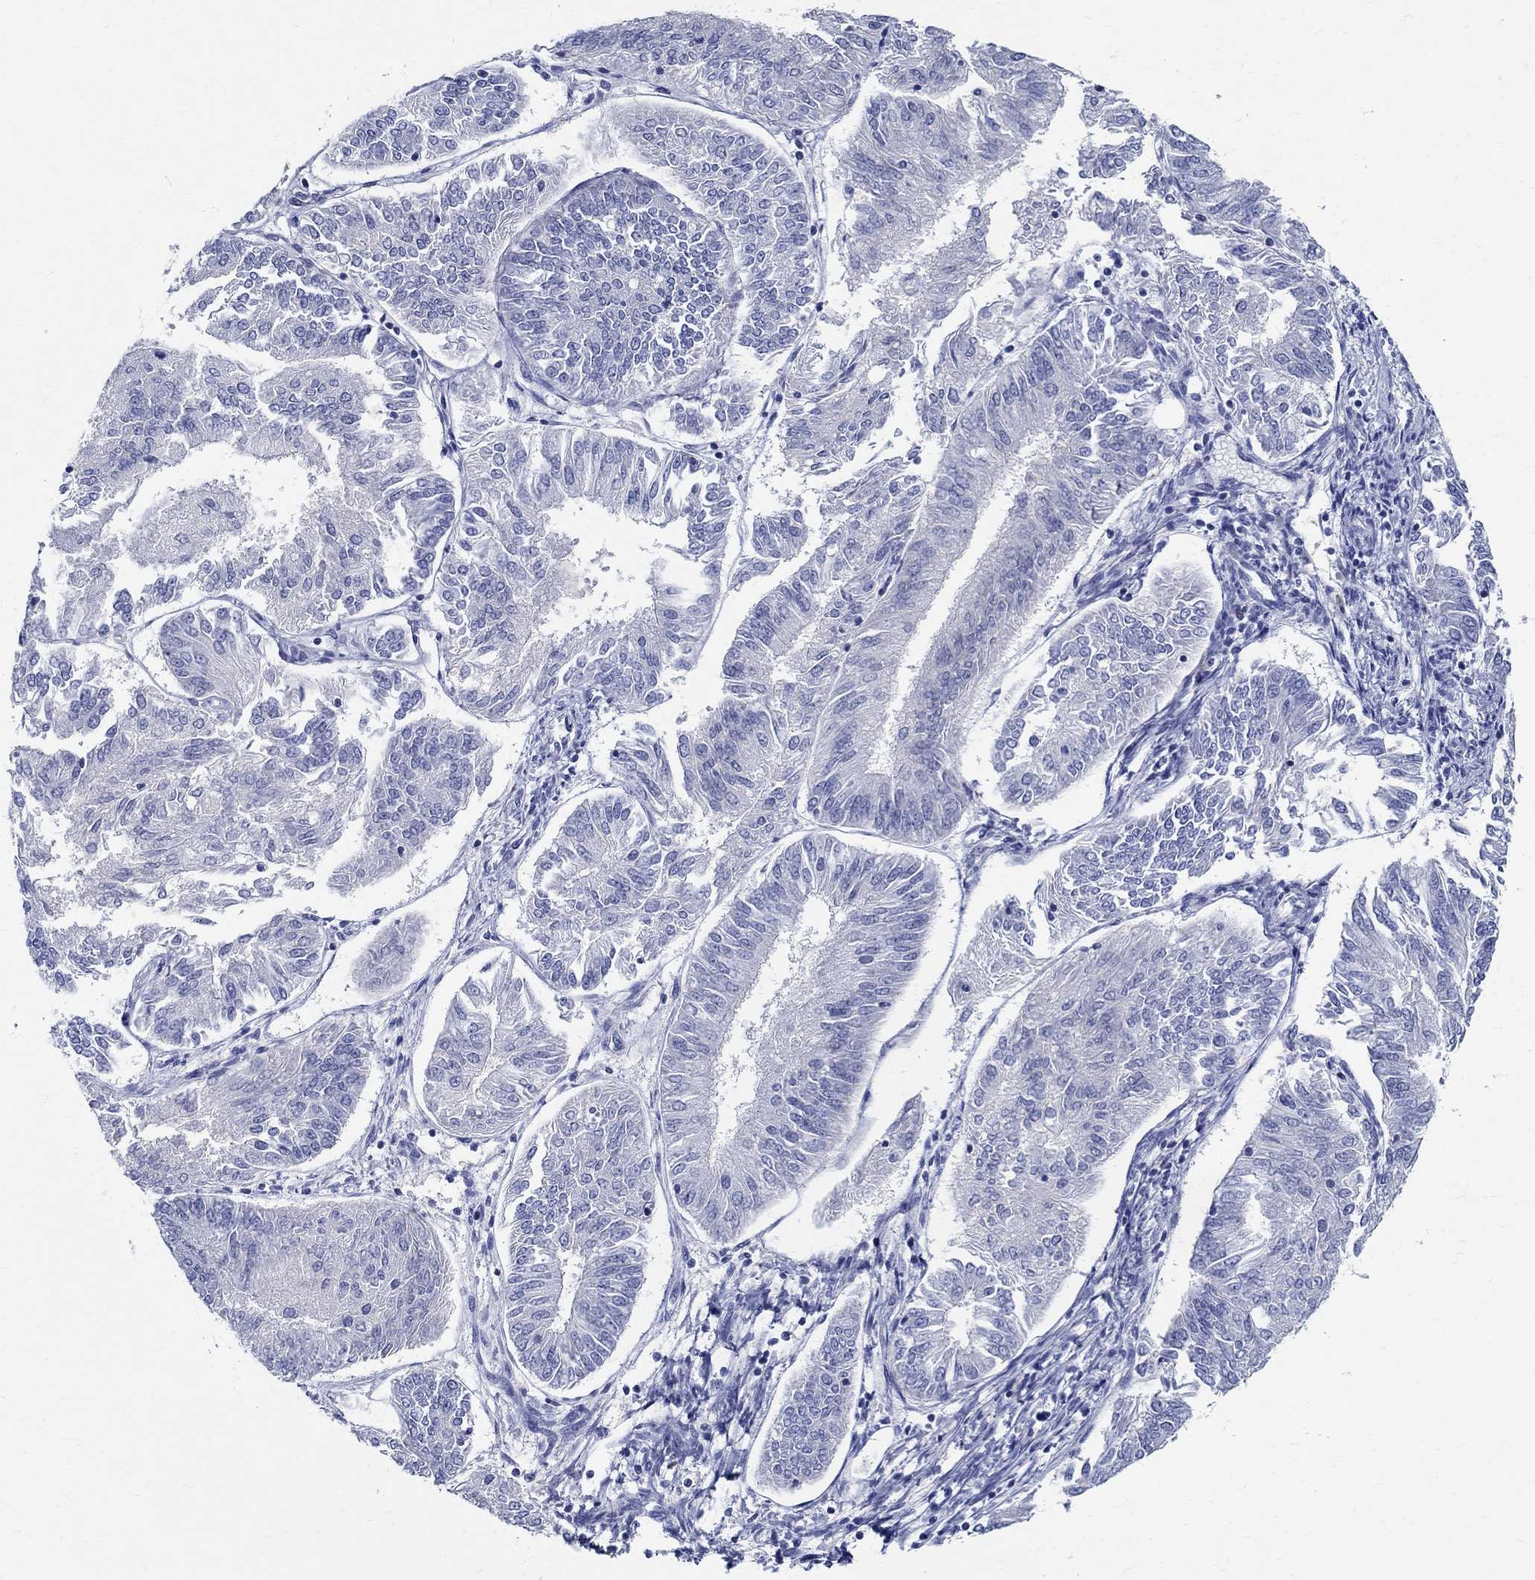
{"staining": {"intensity": "negative", "quantity": "none", "location": "none"}, "tissue": "endometrial cancer", "cell_type": "Tumor cells", "image_type": "cancer", "snomed": [{"axis": "morphology", "description": "Adenocarcinoma, NOS"}, {"axis": "topography", "description": "Endometrium"}], "caption": "Immunohistochemical staining of human endometrial adenocarcinoma displays no significant staining in tumor cells. Brightfield microscopy of immunohistochemistry stained with DAB (brown) and hematoxylin (blue), captured at high magnification.", "gene": "CETN1", "patient": {"sex": "female", "age": 58}}